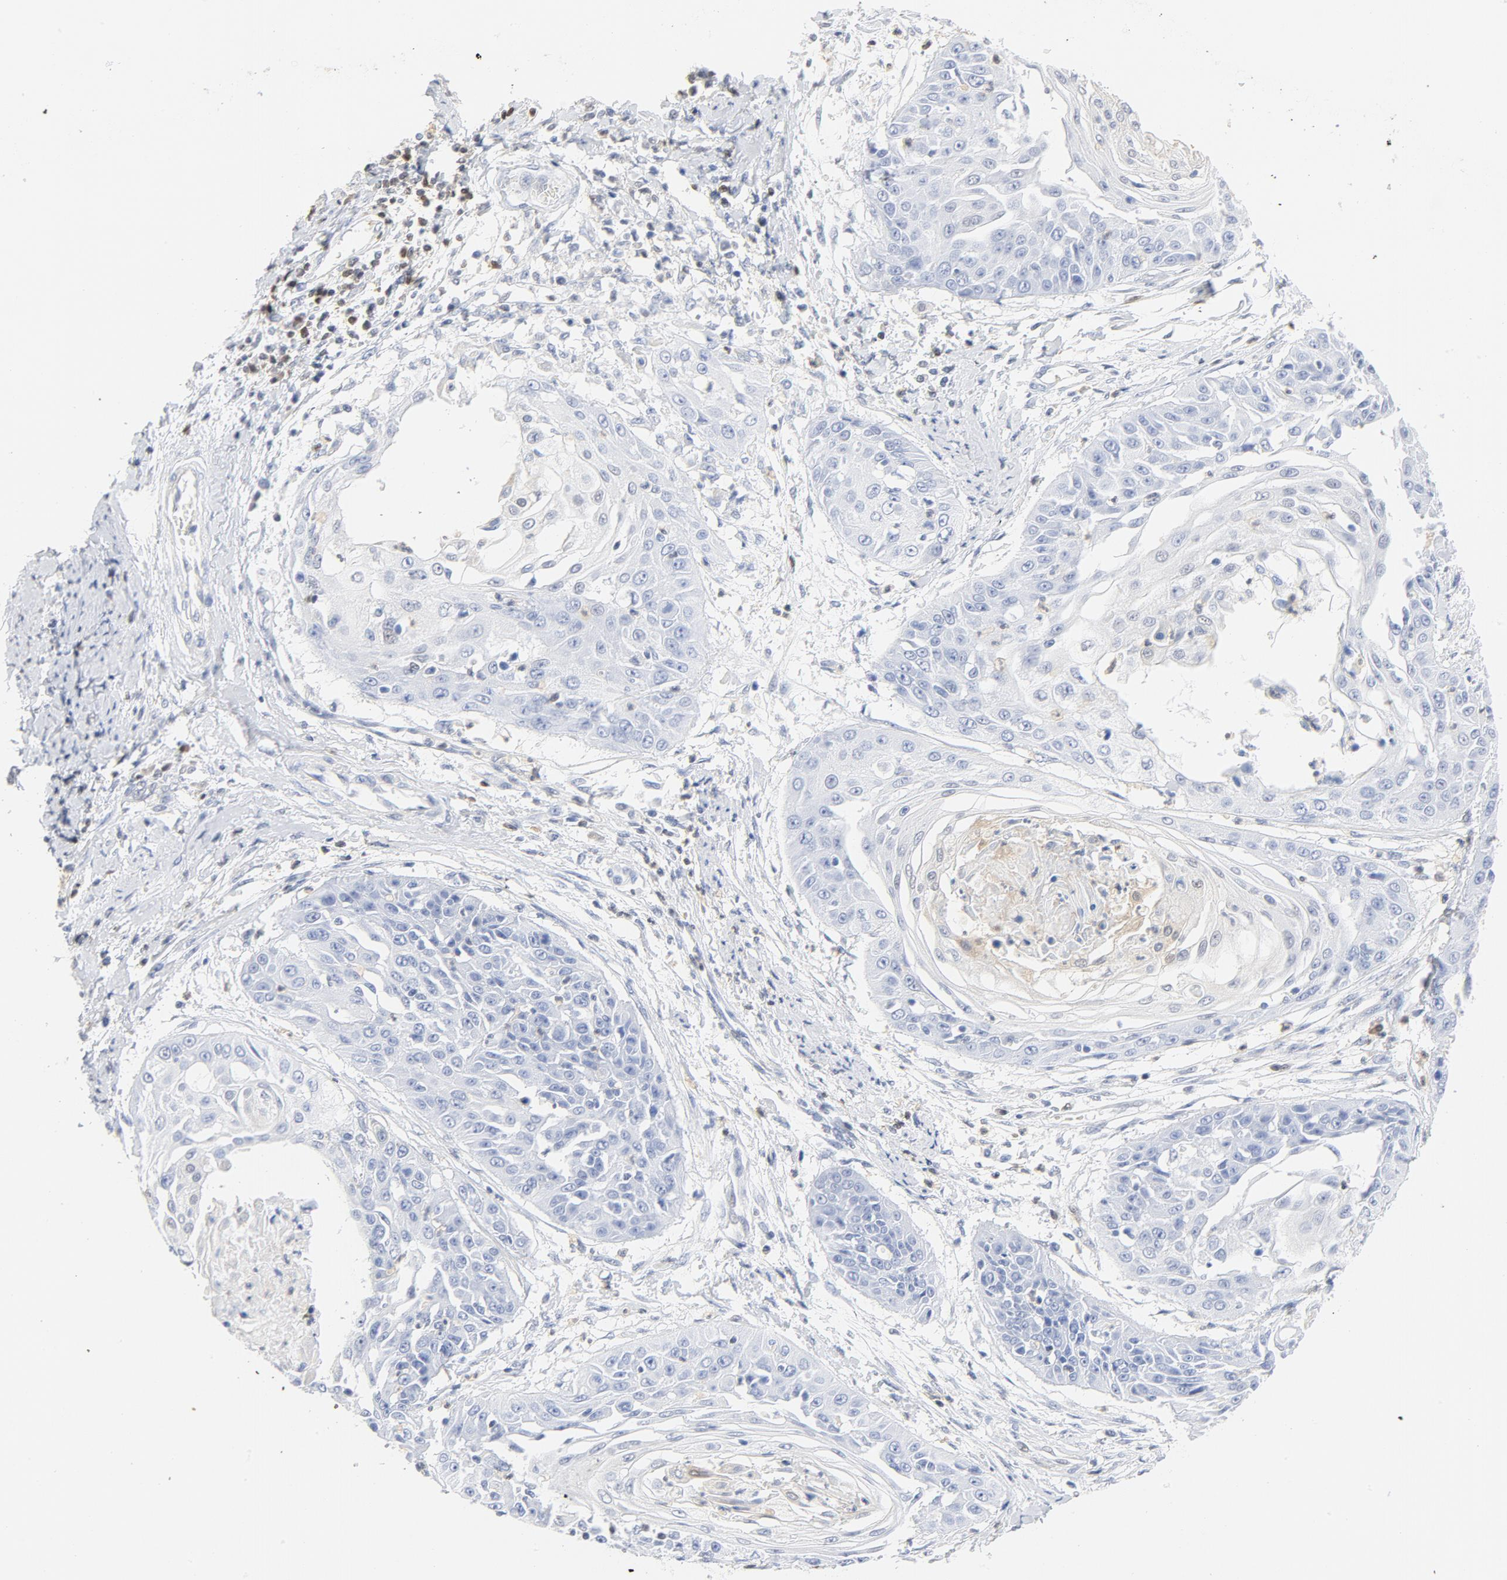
{"staining": {"intensity": "negative", "quantity": "none", "location": "none"}, "tissue": "cervical cancer", "cell_type": "Tumor cells", "image_type": "cancer", "snomed": [{"axis": "morphology", "description": "Squamous cell carcinoma, NOS"}, {"axis": "topography", "description": "Cervix"}], "caption": "The histopathology image demonstrates no significant staining in tumor cells of cervical squamous cell carcinoma.", "gene": "CDKN1B", "patient": {"sex": "female", "age": 64}}